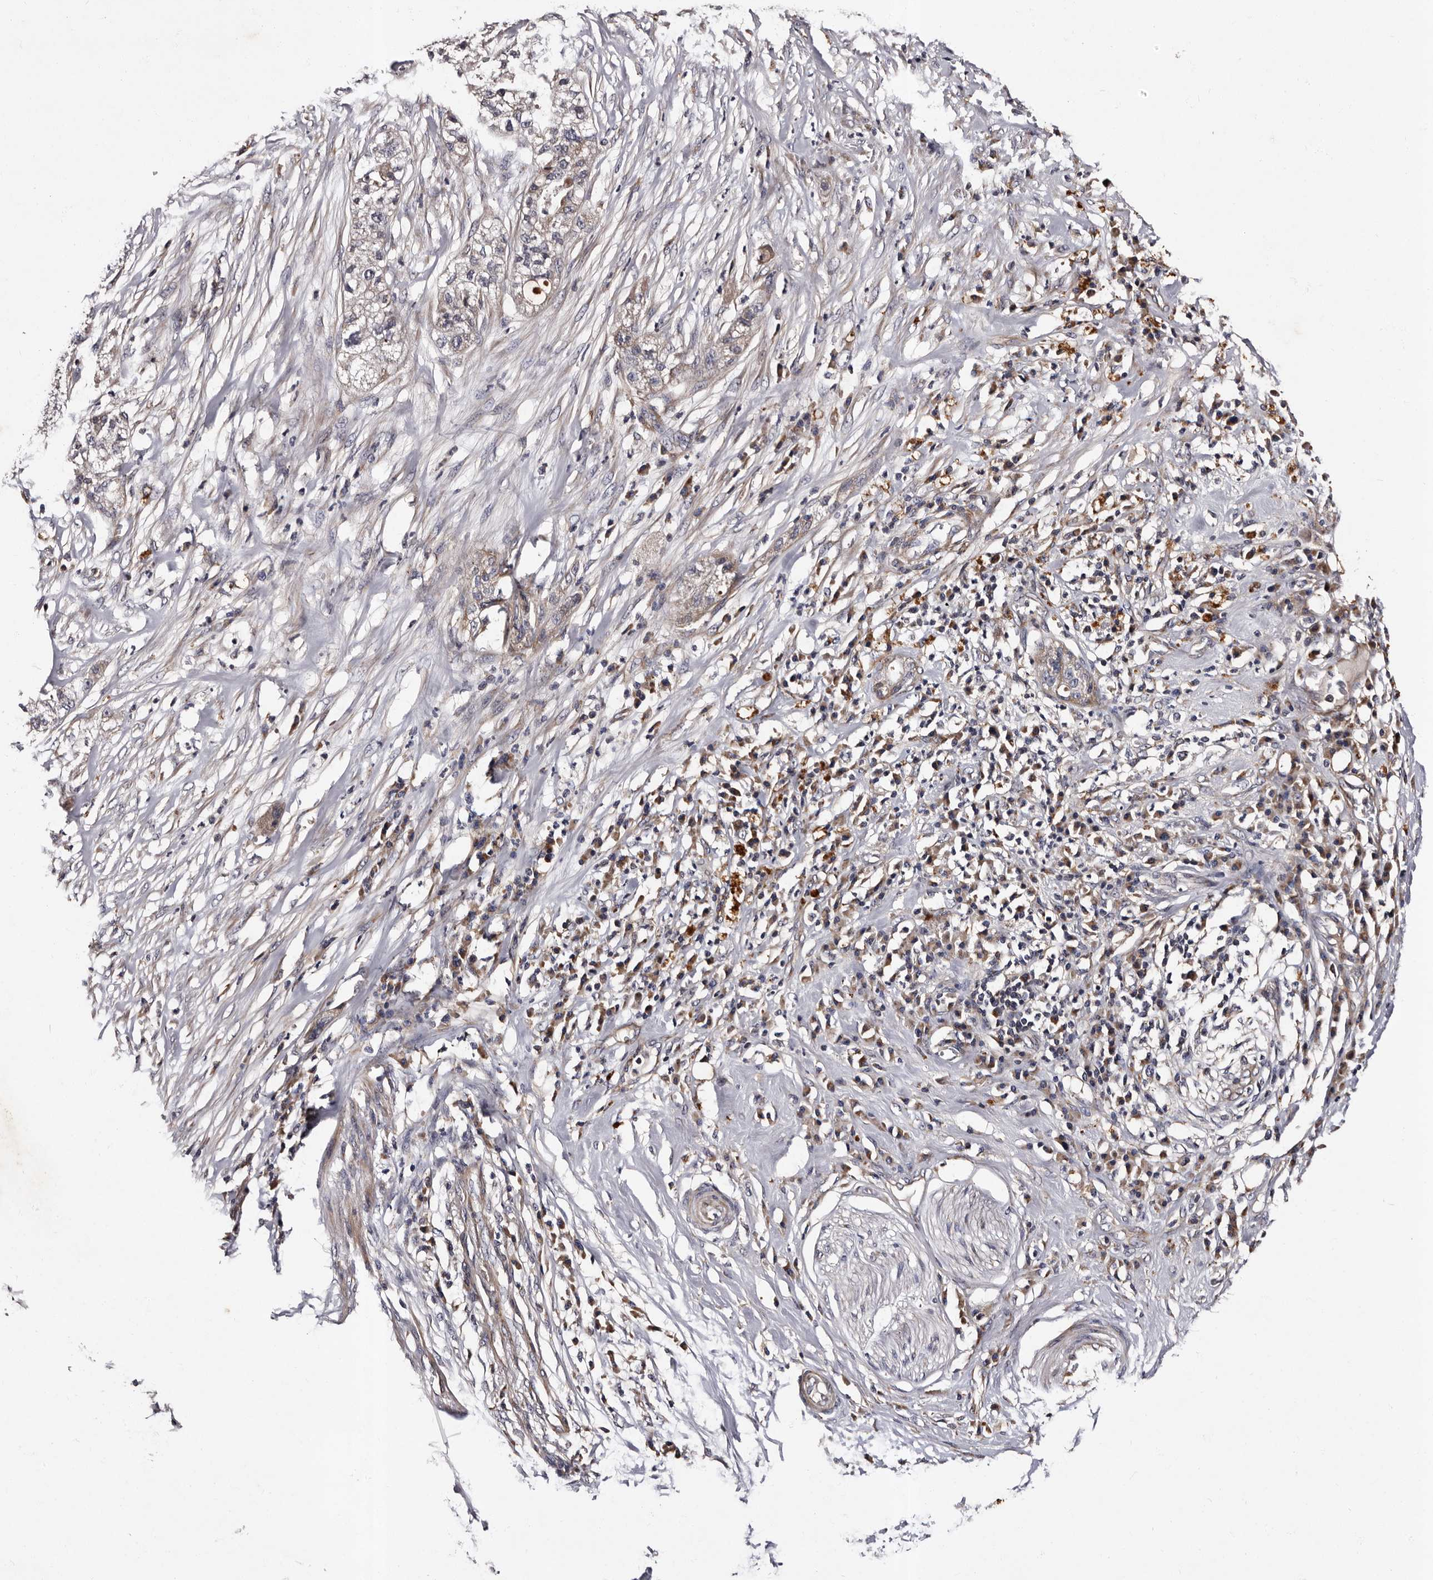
{"staining": {"intensity": "weak", "quantity": "<25%", "location": "cytoplasmic/membranous"}, "tissue": "pancreatic cancer", "cell_type": "Tumor cells", "image_type": "cancer", "snomed": [{"axis": "morphology", "description": "Adenocarcinoma, NOS"}, {"axis": "topography", "description": "Pancreas"}], "caption": "Histopathology image shows no protein expression in tumor cells of adenocarcinoma (pancreatic) tissue.", "gene": "ADCK5", "patient": {"sex": "female", "age": 78}}